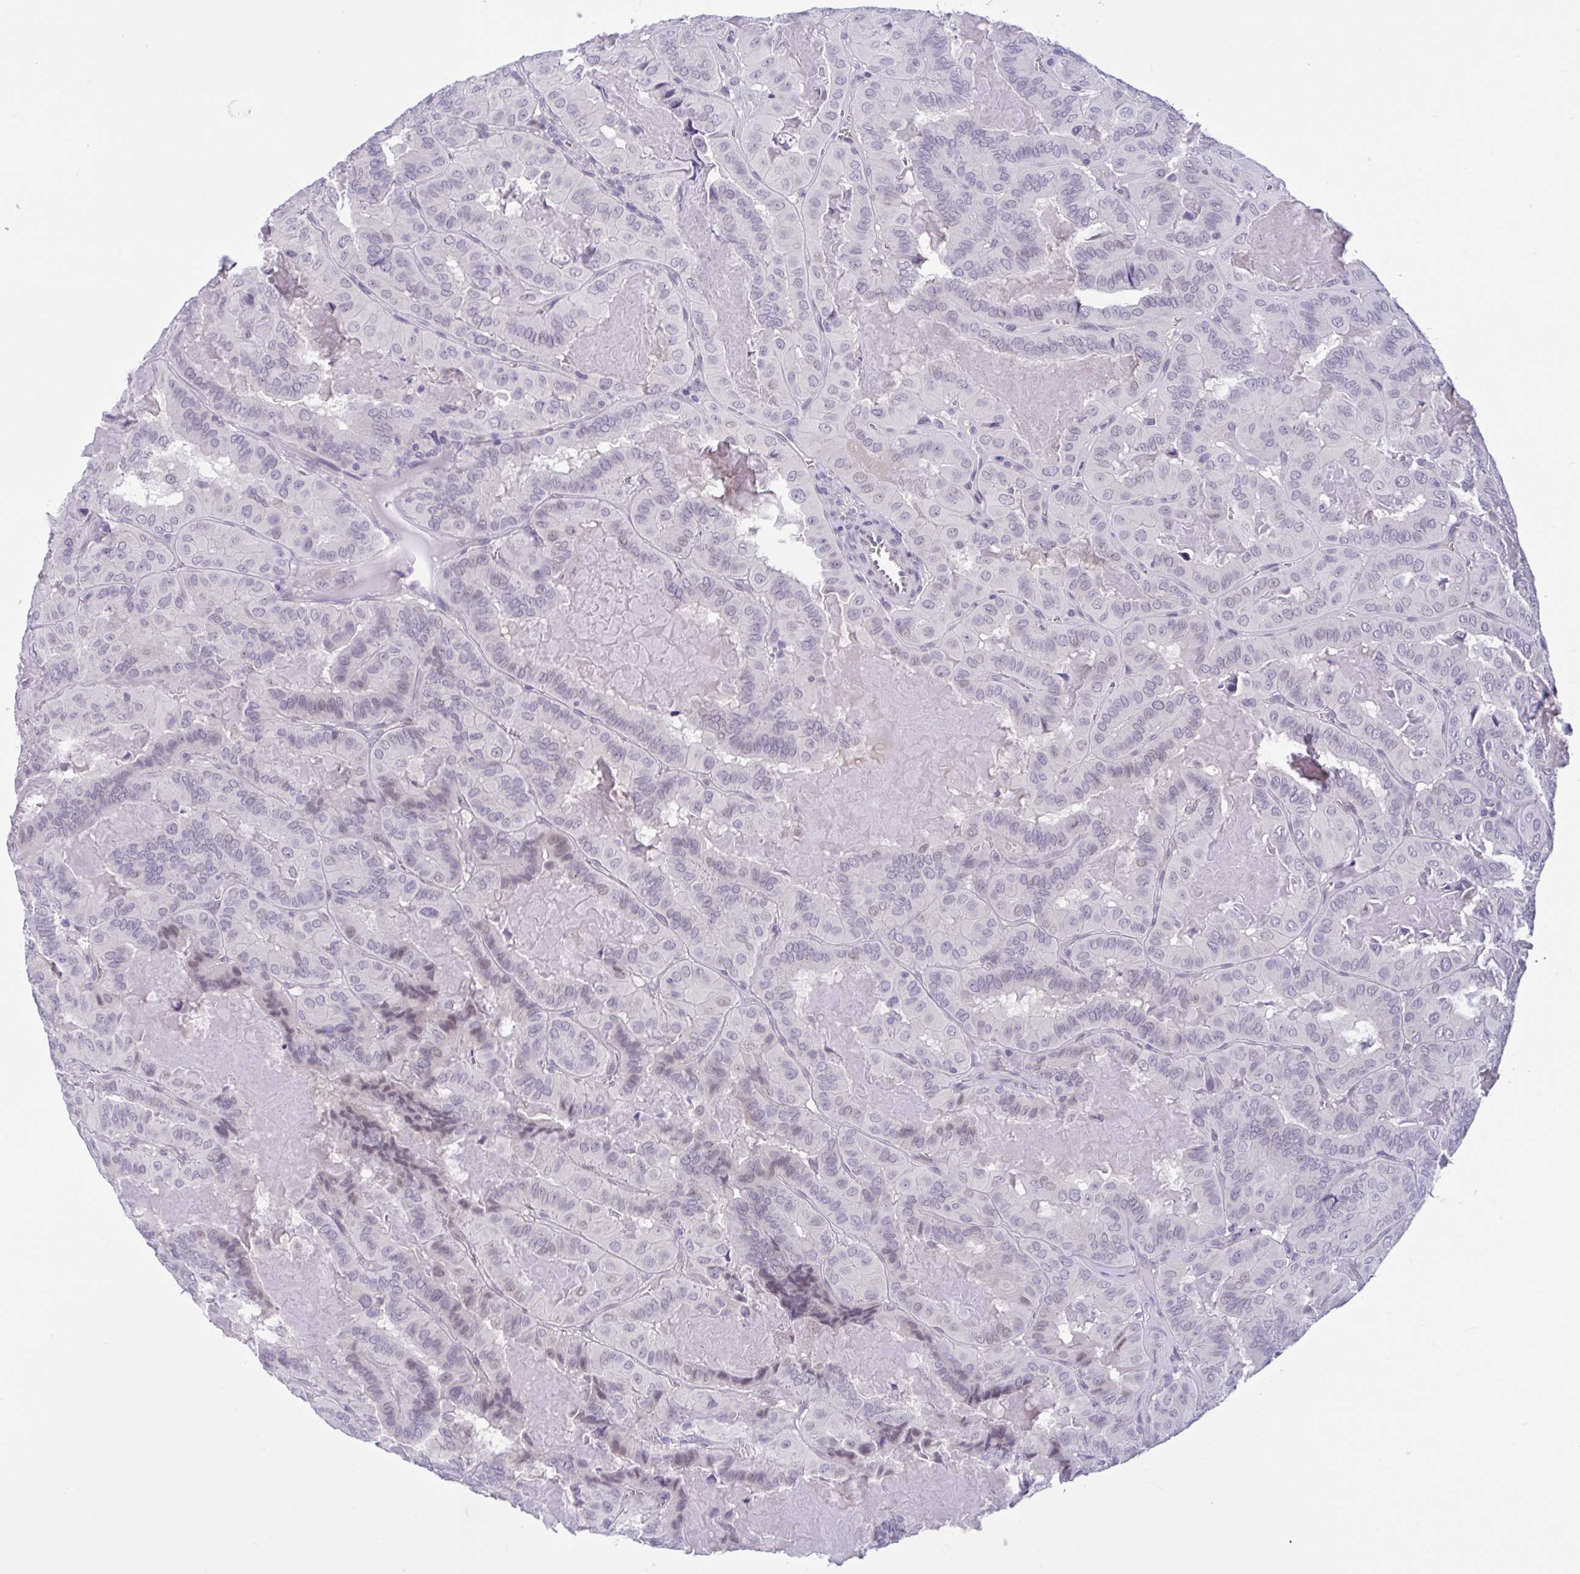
{"staining": {"intensity": "negative", "quantity": "none", "location": "none"}, "tissue": "thyroid cancer", "cell_type": "Tumor cells", "image_type": "cancer", "snomed": [{"axis": "morphology", "description": "Papillary adenocarcinoma, NOS"}, {"axis": "topography", "description": "Thyroid gland"}], "caption": "IHC micrograph of neoplastic tissue: human thyroid cancer stained with DAB (3,3'-diaminobenzidine) reveals no significant protein staining in tumor cells.", "gene": "CNGB3", "patient": {"sex": "female", "age": 46}}